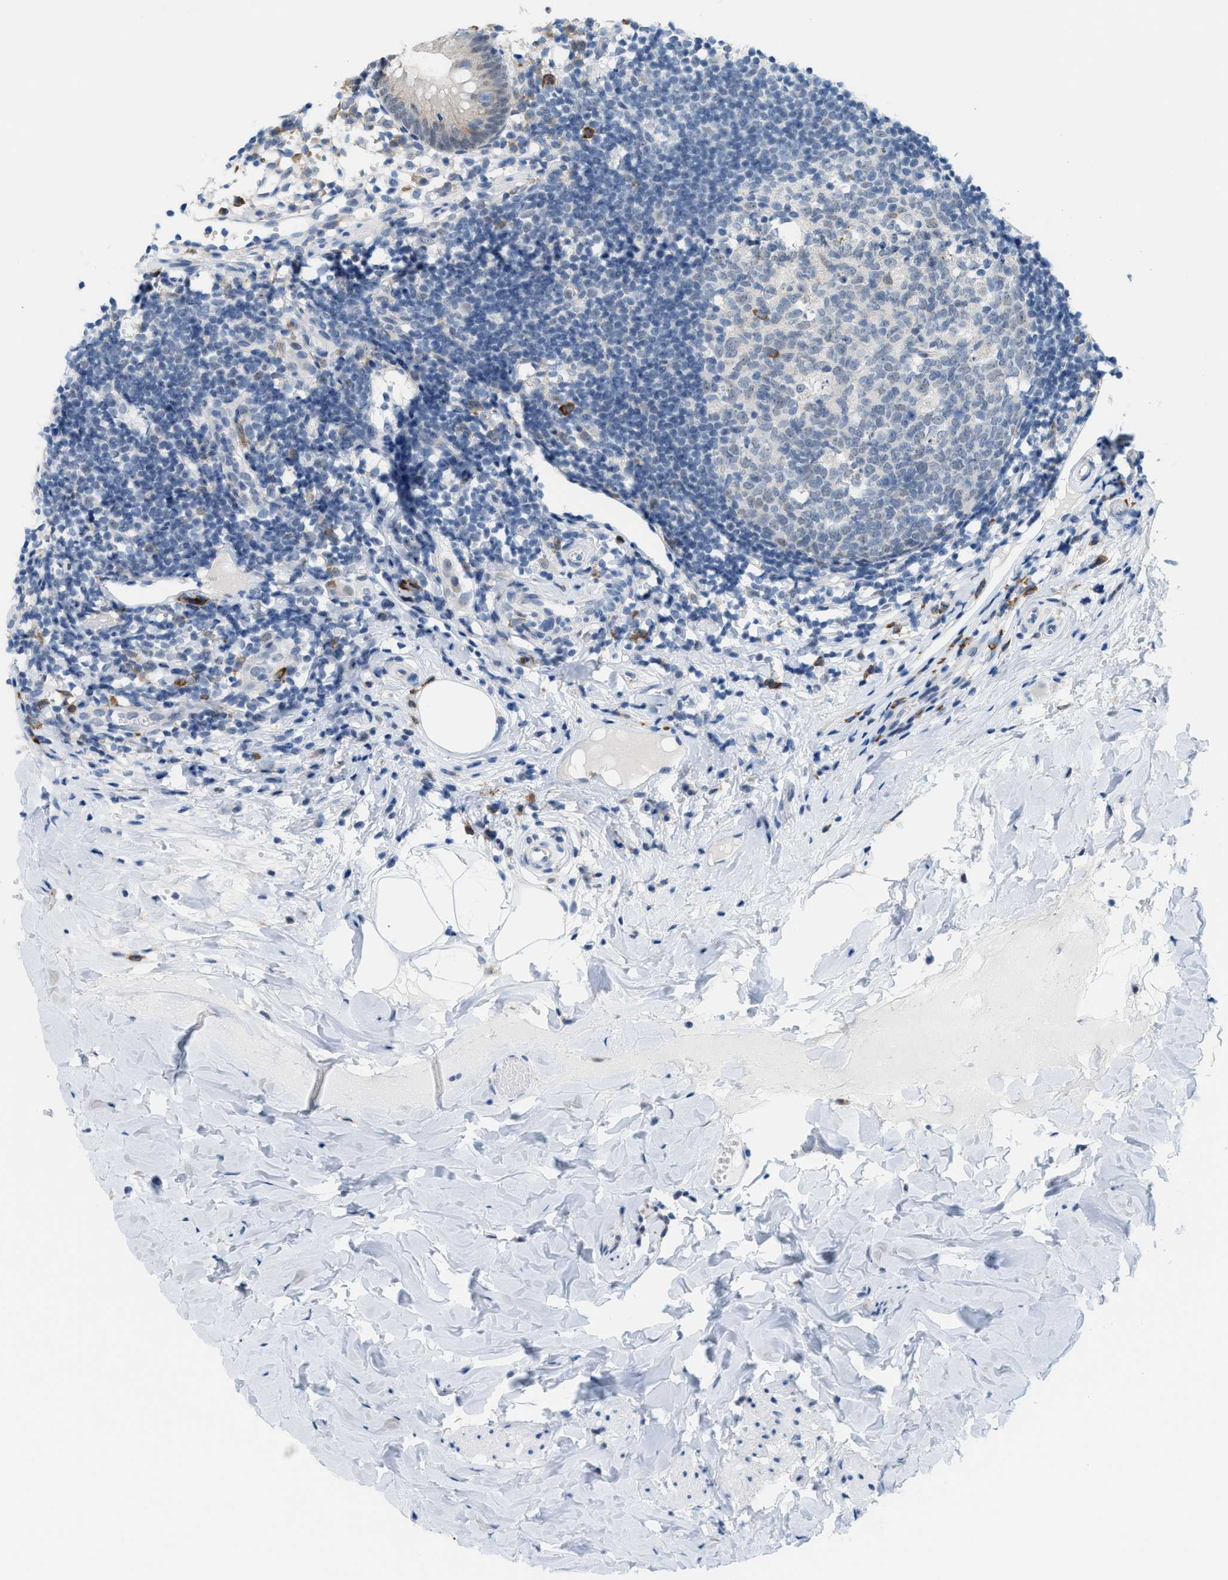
{"staining": {"intensity": "weak", "quantity": "<25%", "location": "cytoplasmic/membranous"}, "tissue": "appendix", "cell_type": "Glandular cells", "image_type": "normal", "snomed": [{"axis": "morphology", "description": "Normal tissue, NOS"}, {"axis": "topography", "description": "Appendix"}], "caption": "Human appendix stained for a protein using IHC reveals no staining in glandular cells.", "gene": "KIFC3", "patient": {"sex": "female", "age": 20}}